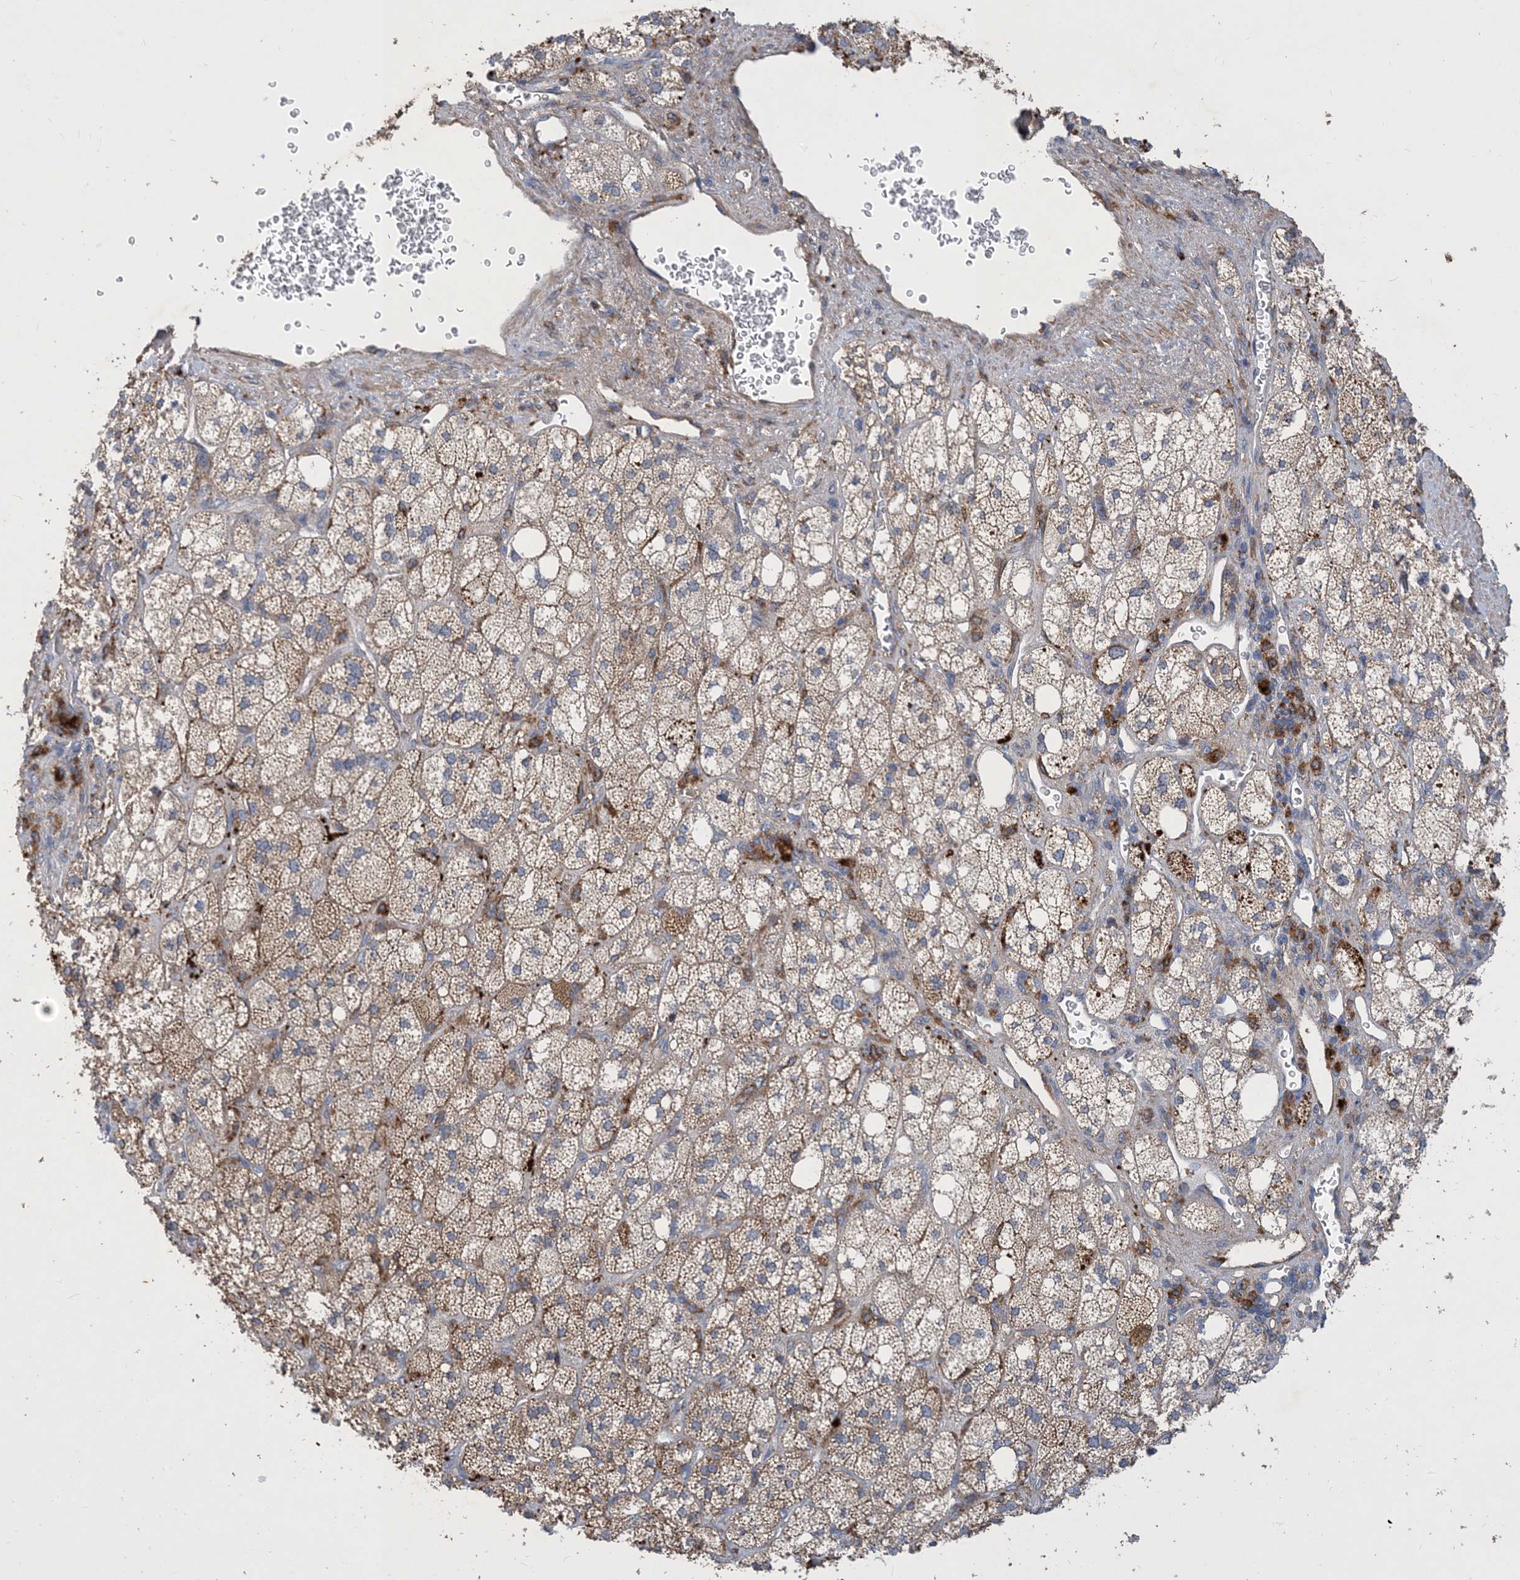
{"staining": {"intensity": "strong", "quantity": "25%-75%", "location": "cytoplasmic/membranous"}, "tissue": "adrenal gland", "cell_type": "Glandular cells", "image_type": "normal", "snomed": [{"axis": "morphology", "description": "Normal tissue, NOS"}, {"axis": "topography", "description": "Adrenal gland"}], "caption": "Brown immunohistochemical staining in unremarkable human adrenal gland shows strong cytoplasmic/membranous positivity in about 25%-75% of glandular cells.", "gene": "STK19", "patient": {"sex": "male", "age": 61}}